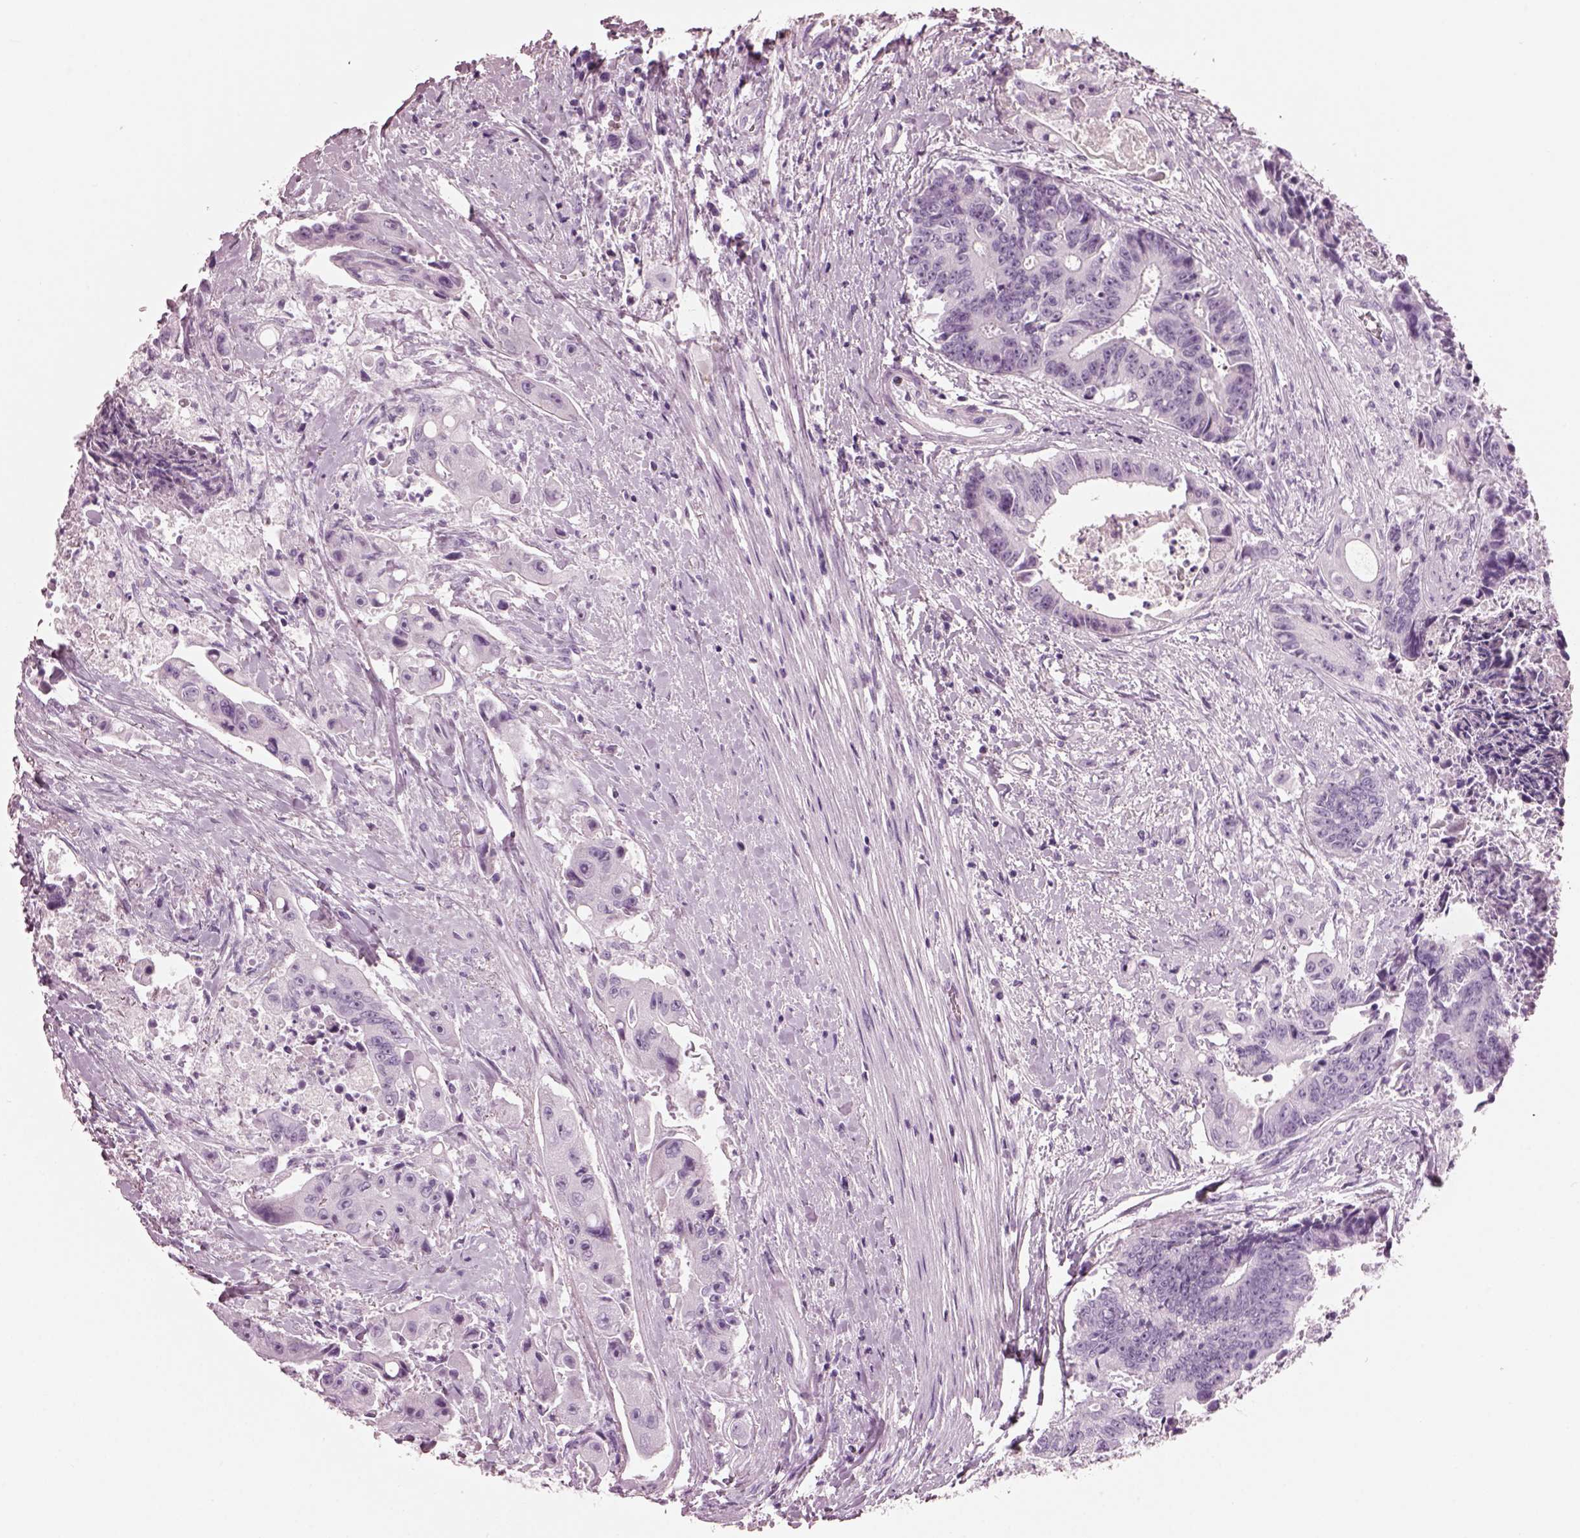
{"staining": {"intensity": "negative", "quantity": "none", "location": "none"}, "tissue": "colorectal cancer", "cell_type": "Tumor cells", "image_type": "cancer", "snomed": [{"axis": "morphology", "description": "Adenocarcinoma, NOS"}, {"axis": "topography", "description": "Rectum"}], "caption": "This is an IHC micrograph of colorectal cancer. There is no staining in tumor cells.", "gene": "HYDIN", "patient": {"sex": "male", "age": 54}}